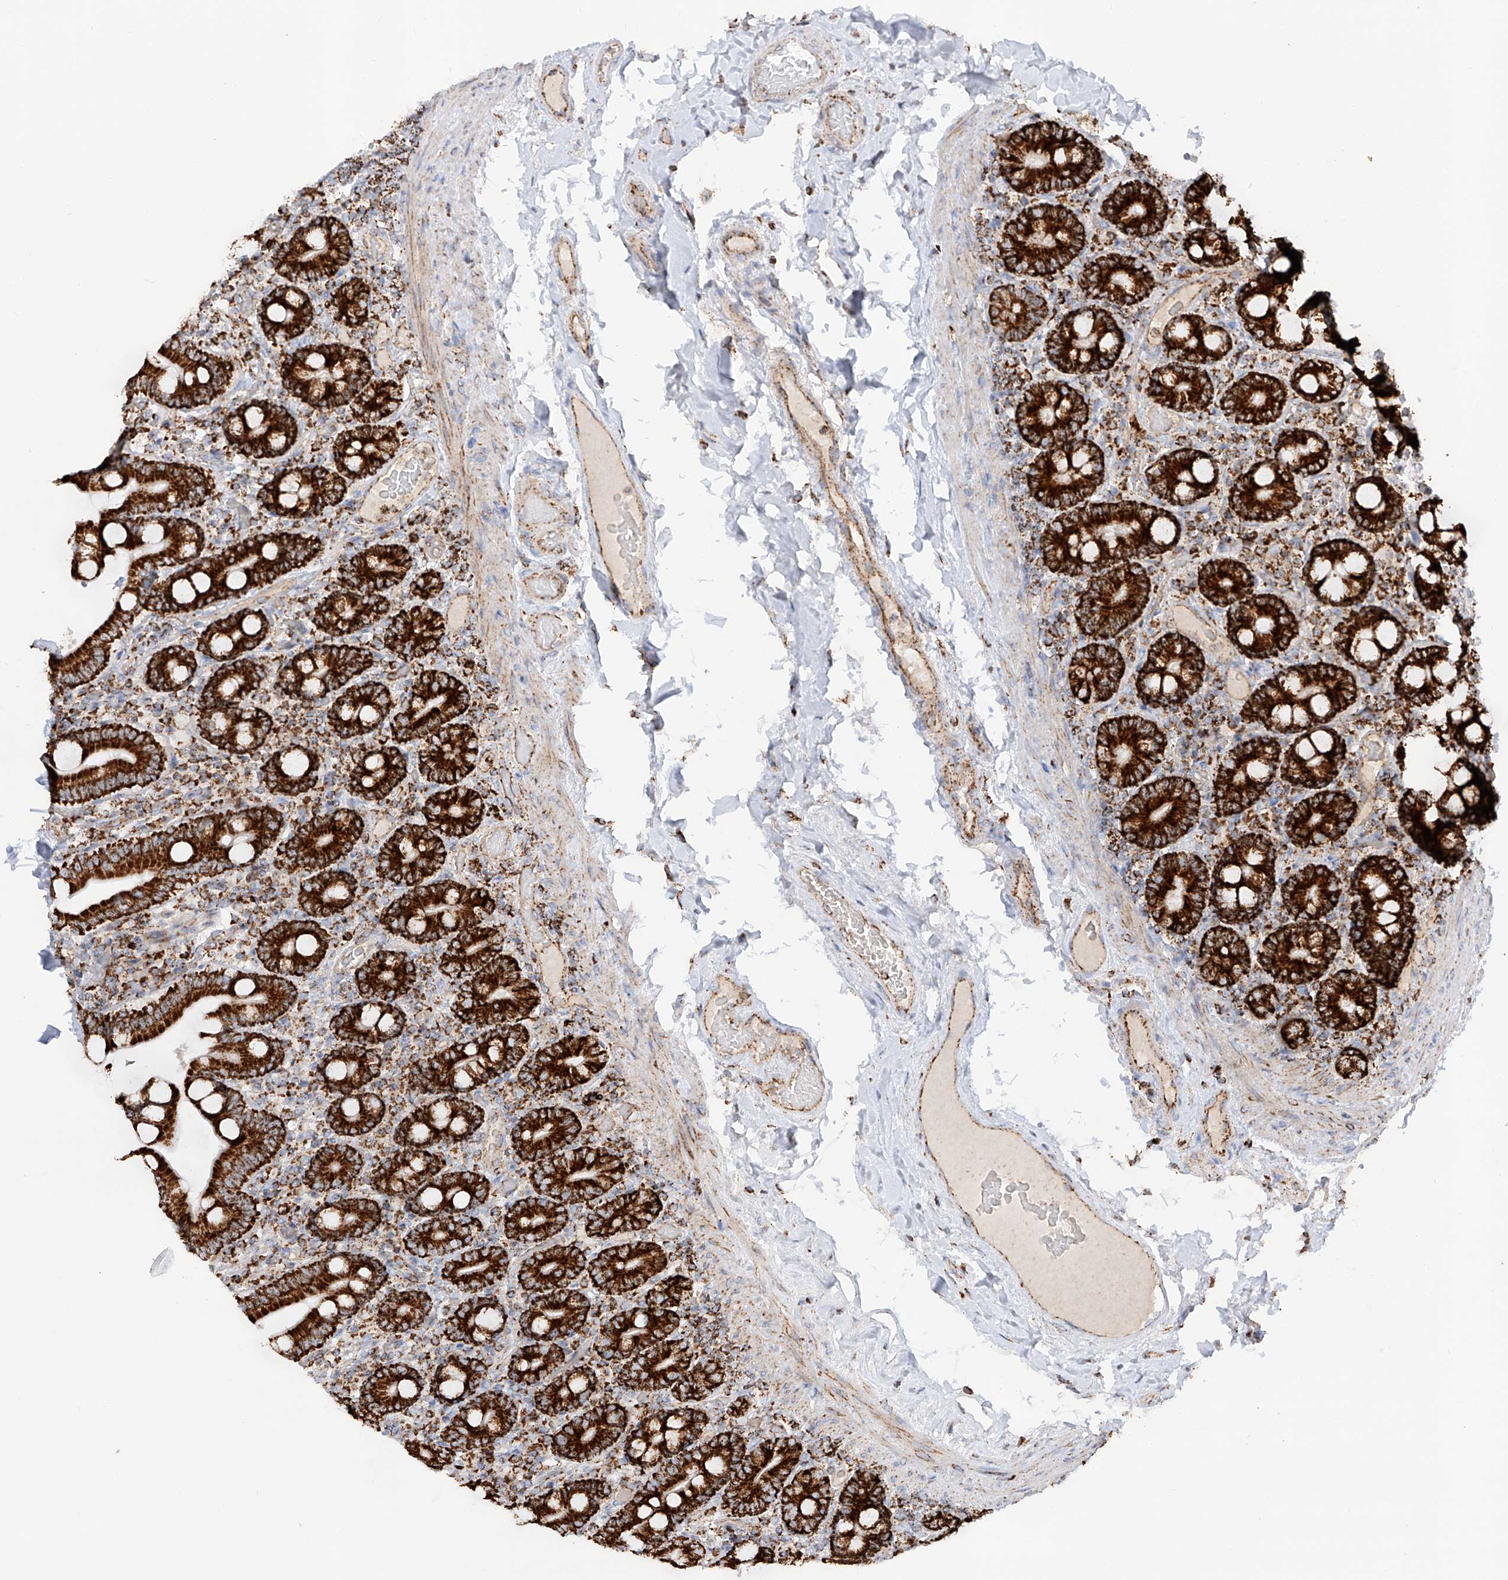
{"staining": {"intensity": "strong", "quantity": ">75%", "location": "cytoplasmic/membranous"}, "tissue": "duodenum", "cell_type": "Glandular cells", "image_type": "normal", "snomed": [{"axis": "morphology", "description": "Normal tissue, NOS"}, {"axis": "topography", "description": "Duodenum"}], "caption": "High-magnification brightfield microscopy of normal duodenum stained with DAB (3,3'-diaminobenzidine) (brown) and counterstained with hematoxylin (blue). glandular cells exhibit strong cytoplasmic/membranous expression is seen in about>75% of cells.", "gene": "TTC27", "patient": {"sex": "male", "age": 55}}